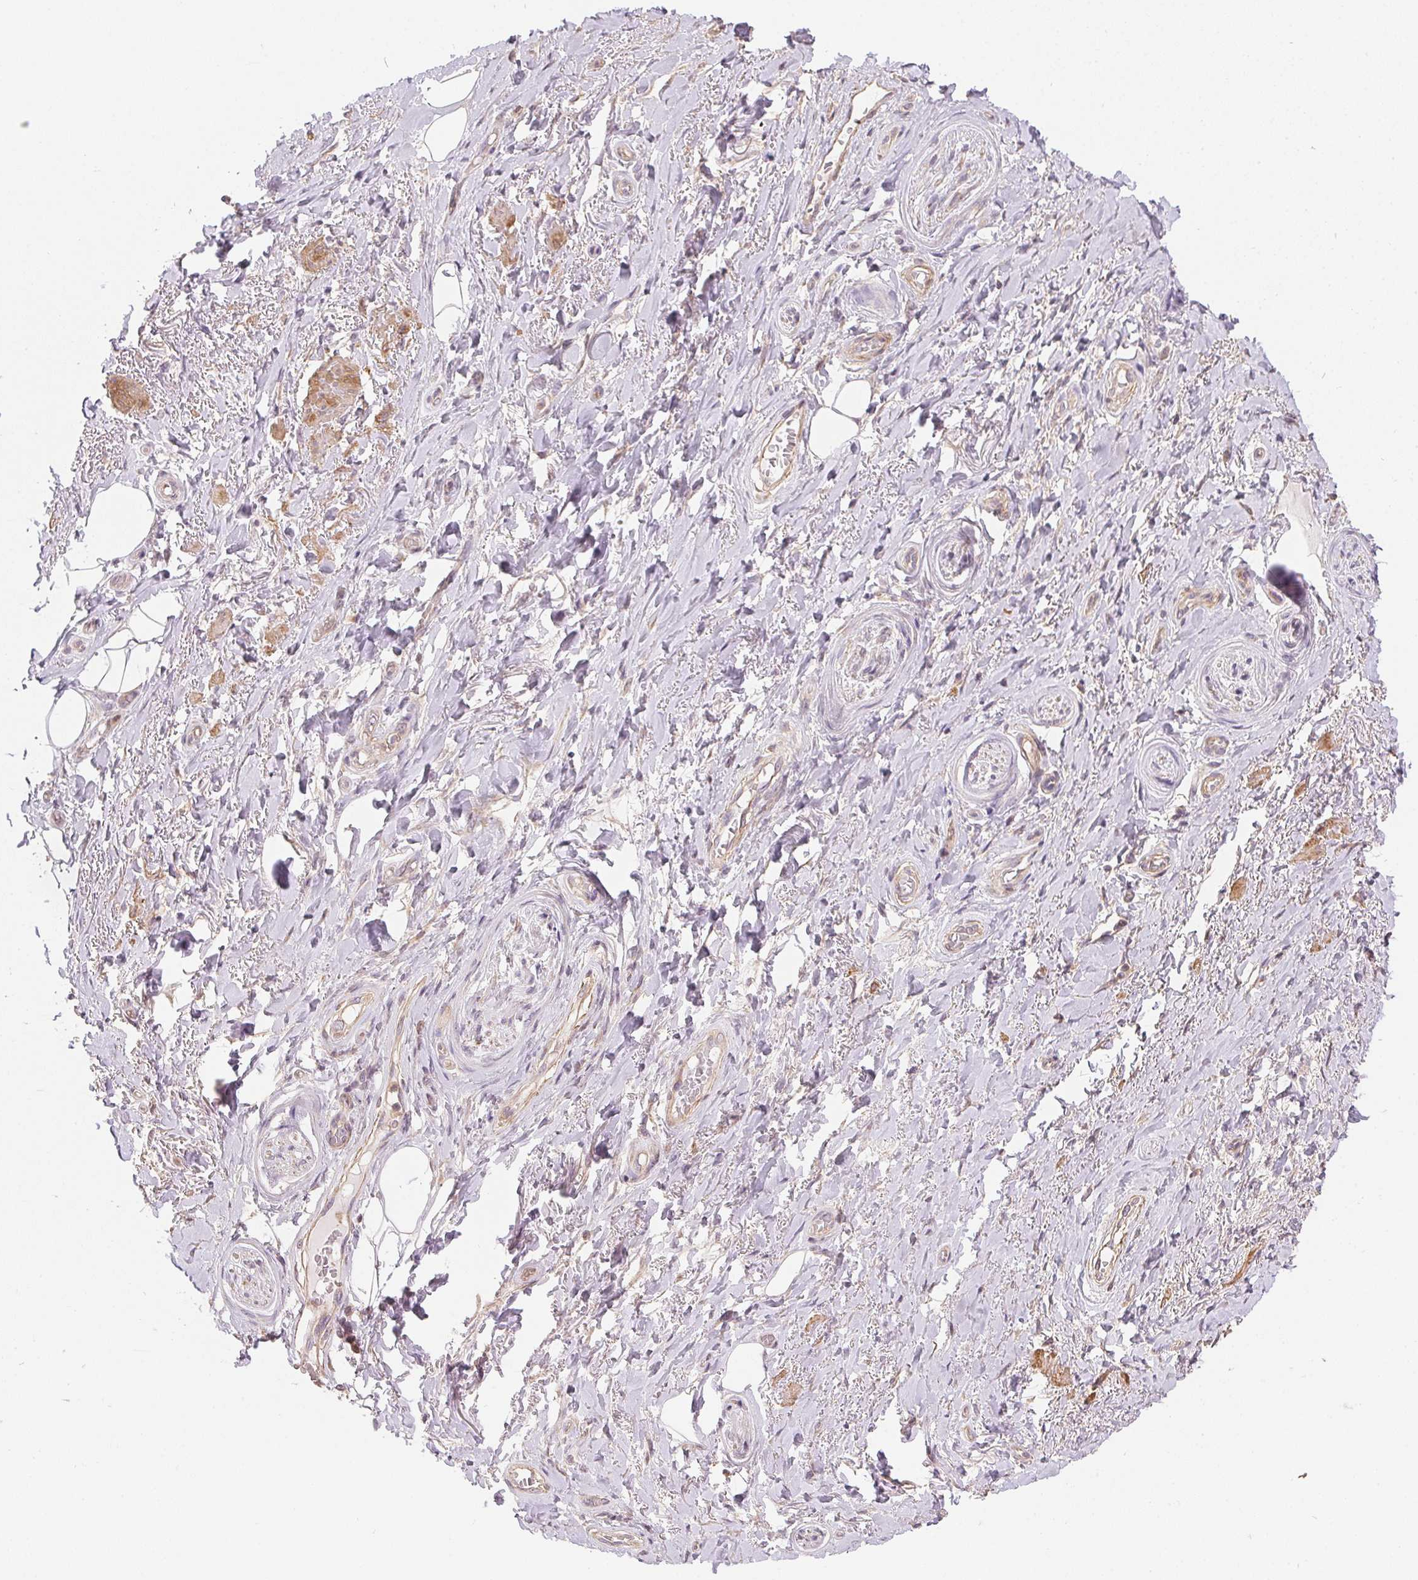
{"staining": {"intensity": "weak", "quantity": "<25%", "location": "cytoplasmic/membranous"}, "tissue": "adipose tissue", "cell_type": "Adipocytes", "image_type": "normal", "snomed": [{"axis": "morphology", "description": "Normal tissue, NOS"}, {"axis": "topography", "description": "Anal"}, {"axis": "topography", "description": "Peripheral nerve tissue"}], "caption": "This is an immunohistochemistry micrograph of benign adipose tissue. There is no expression in adipocytes.", "gene": "REV3L", "patient": {"sex": "male", "age": 53}}